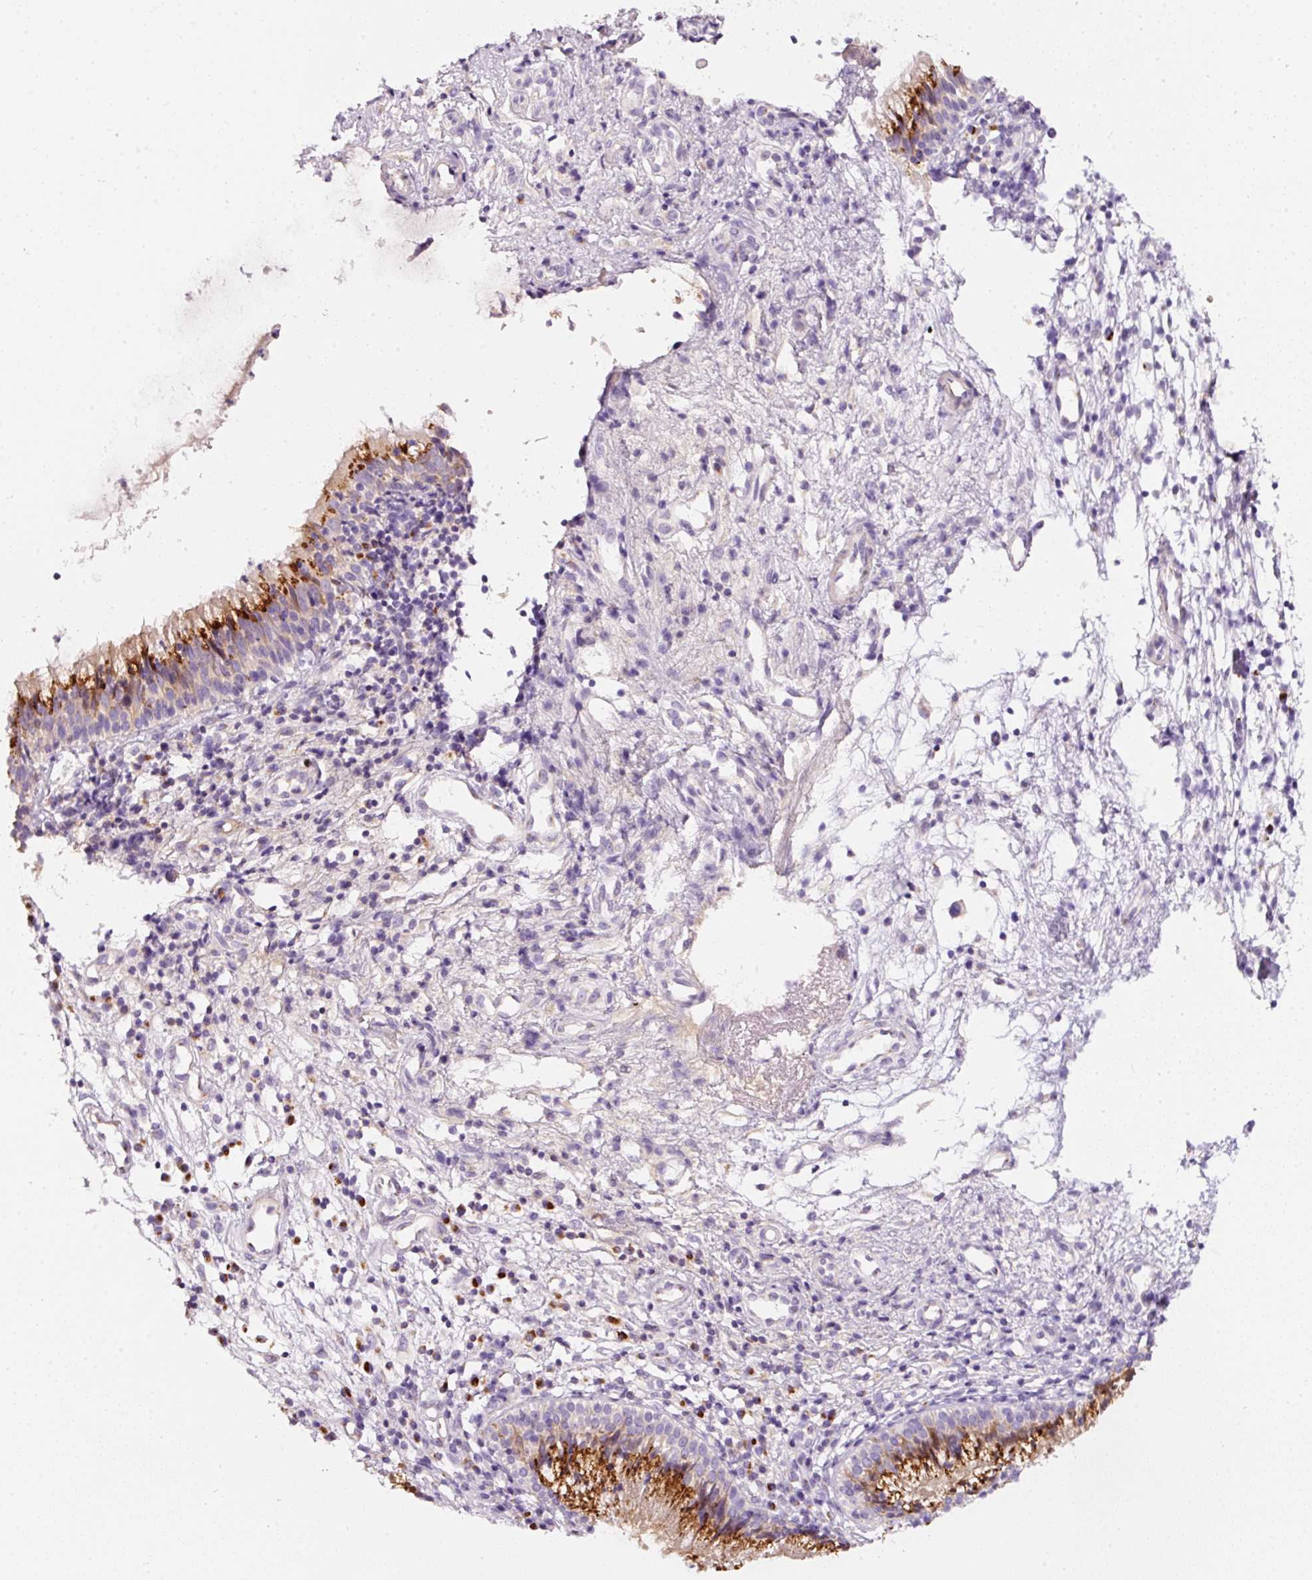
{"staining": {"intensity": "strong", "quantity": "25%-75%", "location": "cytoplasmic/membranous"}, "tissue": "nasopharynx", "cell_type": "Respiratory epithelial cells", "image_type": "normal", "snomed": [{"axis": "morphology", "description": "Normal tissue, NOS"}, {"axis": "topography", "description": "Nasopharynx"}], "caption": "IHC (DAB (3,3'-diaminobenzidine)) staining of unremarkable human nasopharynx displays strong cytoplasmic/membranous protein staining in approximately 25%-75% of respiratory epithelial cells. (brown staining indicates protein expression, while blue staining denotes nuclei).", "gene": "PDXDC1", "patient": {"sex": "male", "age": 21}}